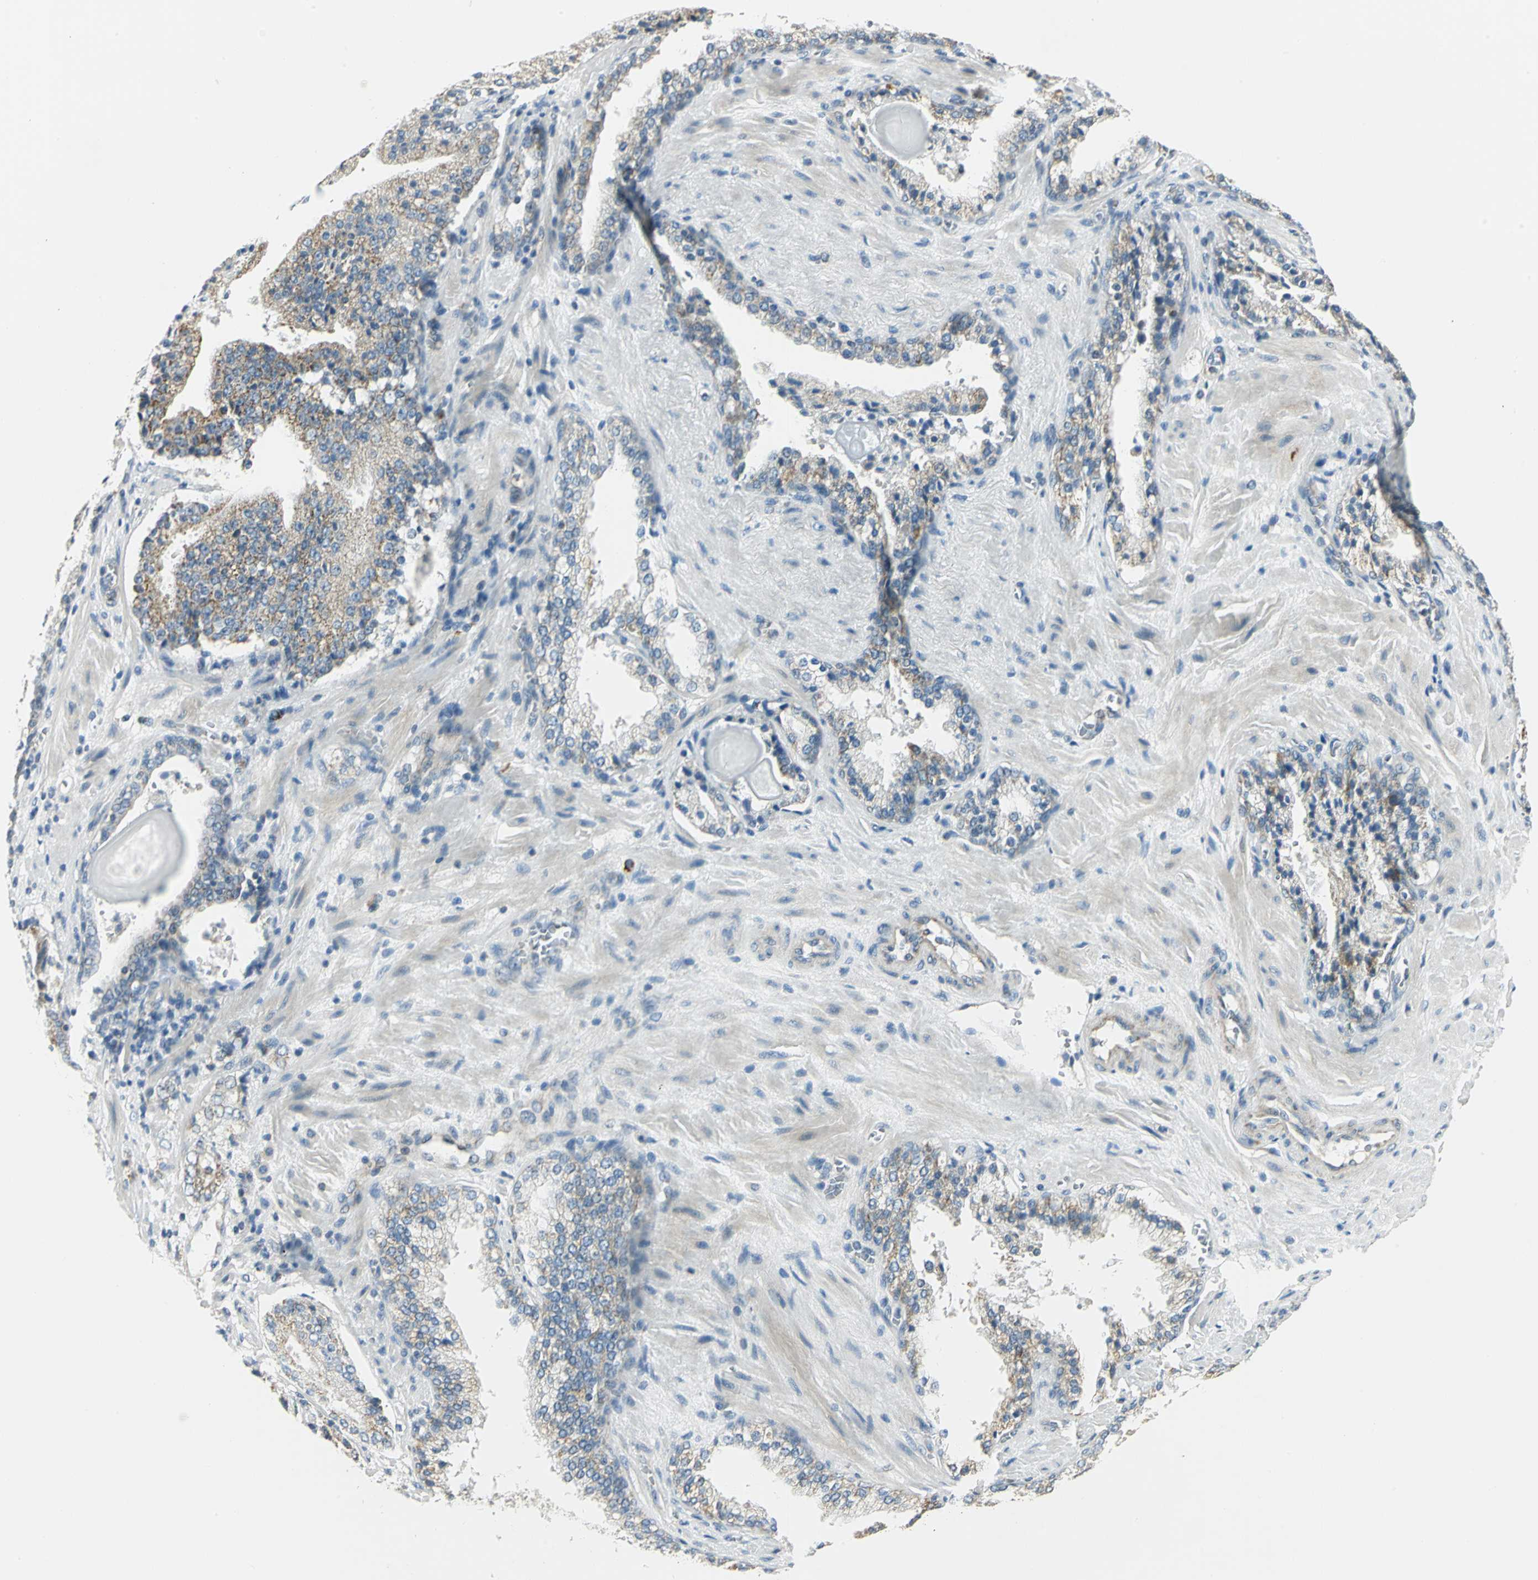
{"staining": {"intensity": "moderate", "quantity": ">75%", "location": "cytoplasmic/membranous"}, "tissue": "prostate cancer", "cell_type": "Tumor cells", "image_type": "cancer", "snomed": [{"axis": "morphology", "description": "Adenocarcinoma, High grade"}, {"axis": "topography", "description": "Prostate"}], "caption": "High-magnification brightfield microscopy of prostate adenocarcinoma (high-grade) stained with DAB (3,3'-diaminobenzidine) (brown) and counterstained with hematoxylin (blue). tumor cells exhibit moderate cytoplasmic/membranous positivity is present in about>75% of cells. The staining was performed using DAB (3,3'-diaminobenzidine) to visualize the protein expression in brown, while the nuclei were stained in blue with hematoxylin (Magnification: 20x).", "gene": "ACADM", "patient": {"sex": "male", "age": 58}}